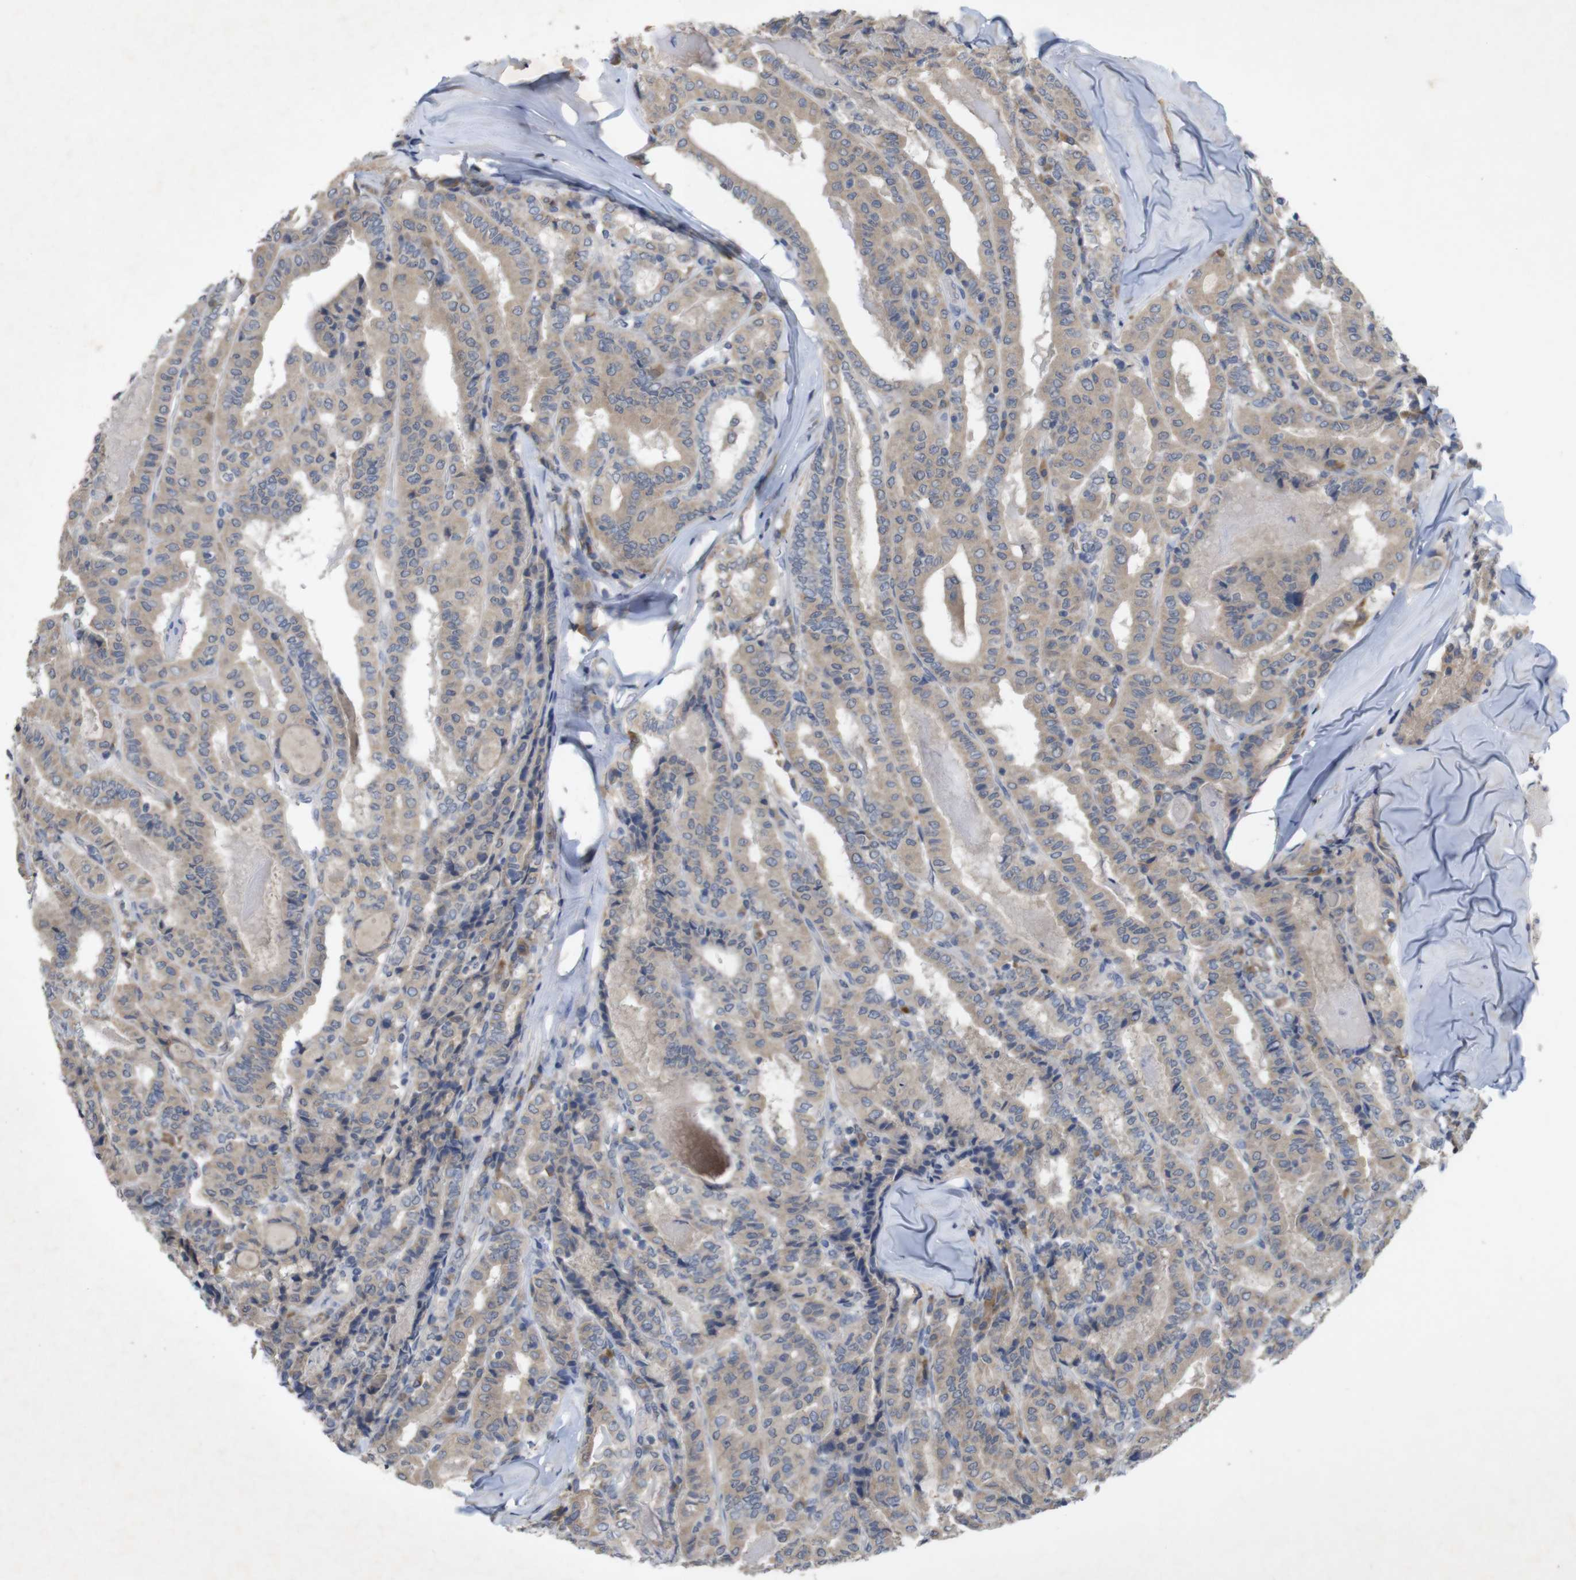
{"staining": {"intensity": "weak", "quantity": ">75%", "location": "cytoplasmic/membranous"}, "tissue": "thyroid cancer", "cell_type": "Tumor cells", "image_type": "cancer", "snomed": [{"axis": "morphology", "description": "Papillary adenocarcinoma, NOS"}, {"axis": "topography", "description": "Thyroid gland"}], "caption": "The photomicrograph shows immunohistochemical staining of thyroid cancer. There is weak cytoplasmic/membranous expression is present in approximately >75% of tumor cells.", "gene": "BCAR3", "patient": {"sex": "female", "age": 42}}